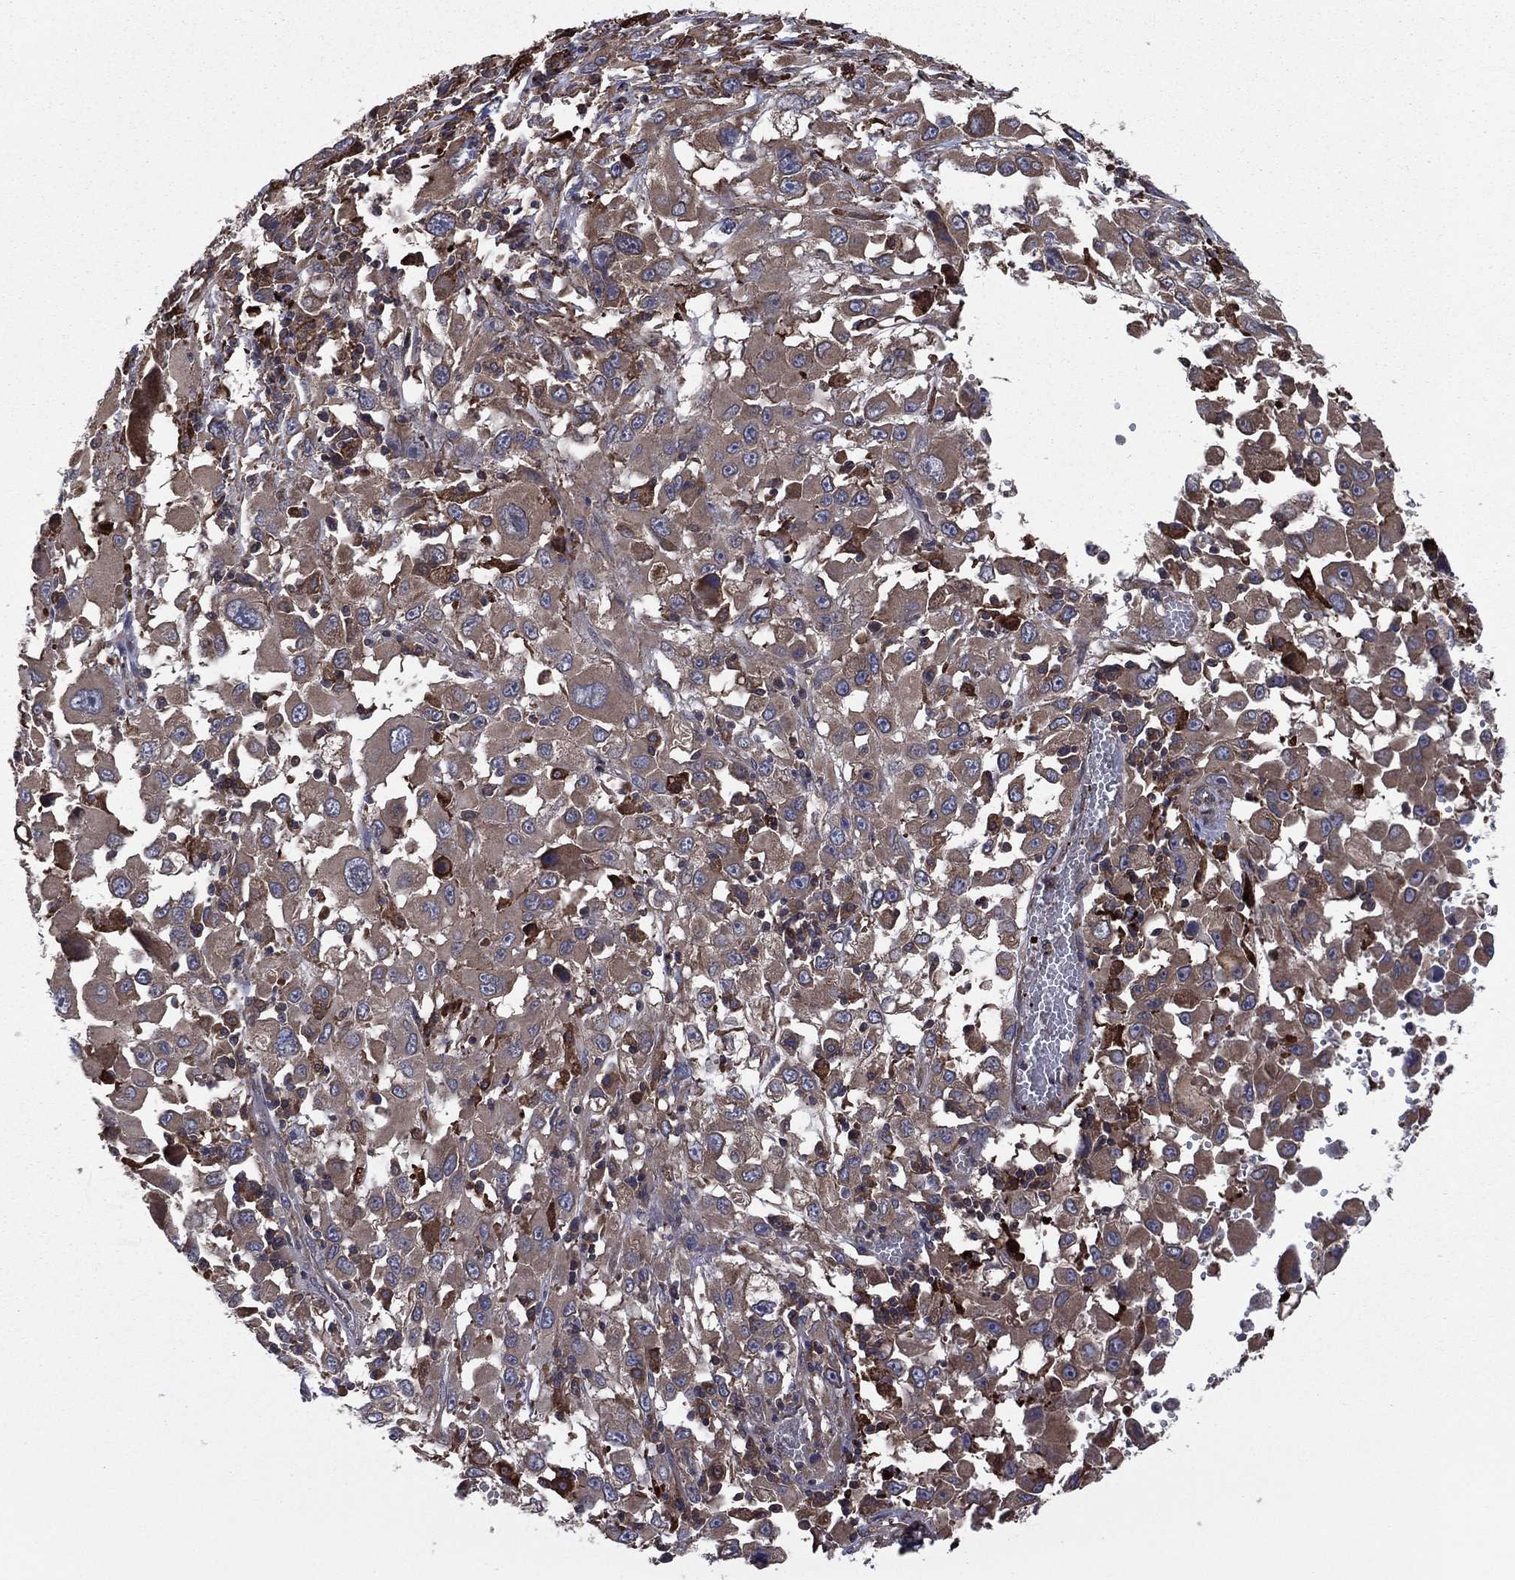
{"staining": {"intensity": "weak", "quantity": "25%-75%", "location": "cytoplasmic/membranous"}, "tissue": "melanoma", "cell_type": "Tumor cells", "image_type": "cancer", "snomed": [{"axis": "morphology", "description": "Malignant melanoma, Metastatic site"}, {"axis": "topography", "description": "Soft tissue"}], "caption": "IHC of human malignant melanoma (metastatic site) demonstrates low levels of weak cytoplasmic/membranous staining in about 25%-75% of tumor cells.", "gene": "C2orf76", "patient": {"sex": "male", "age": 50}}